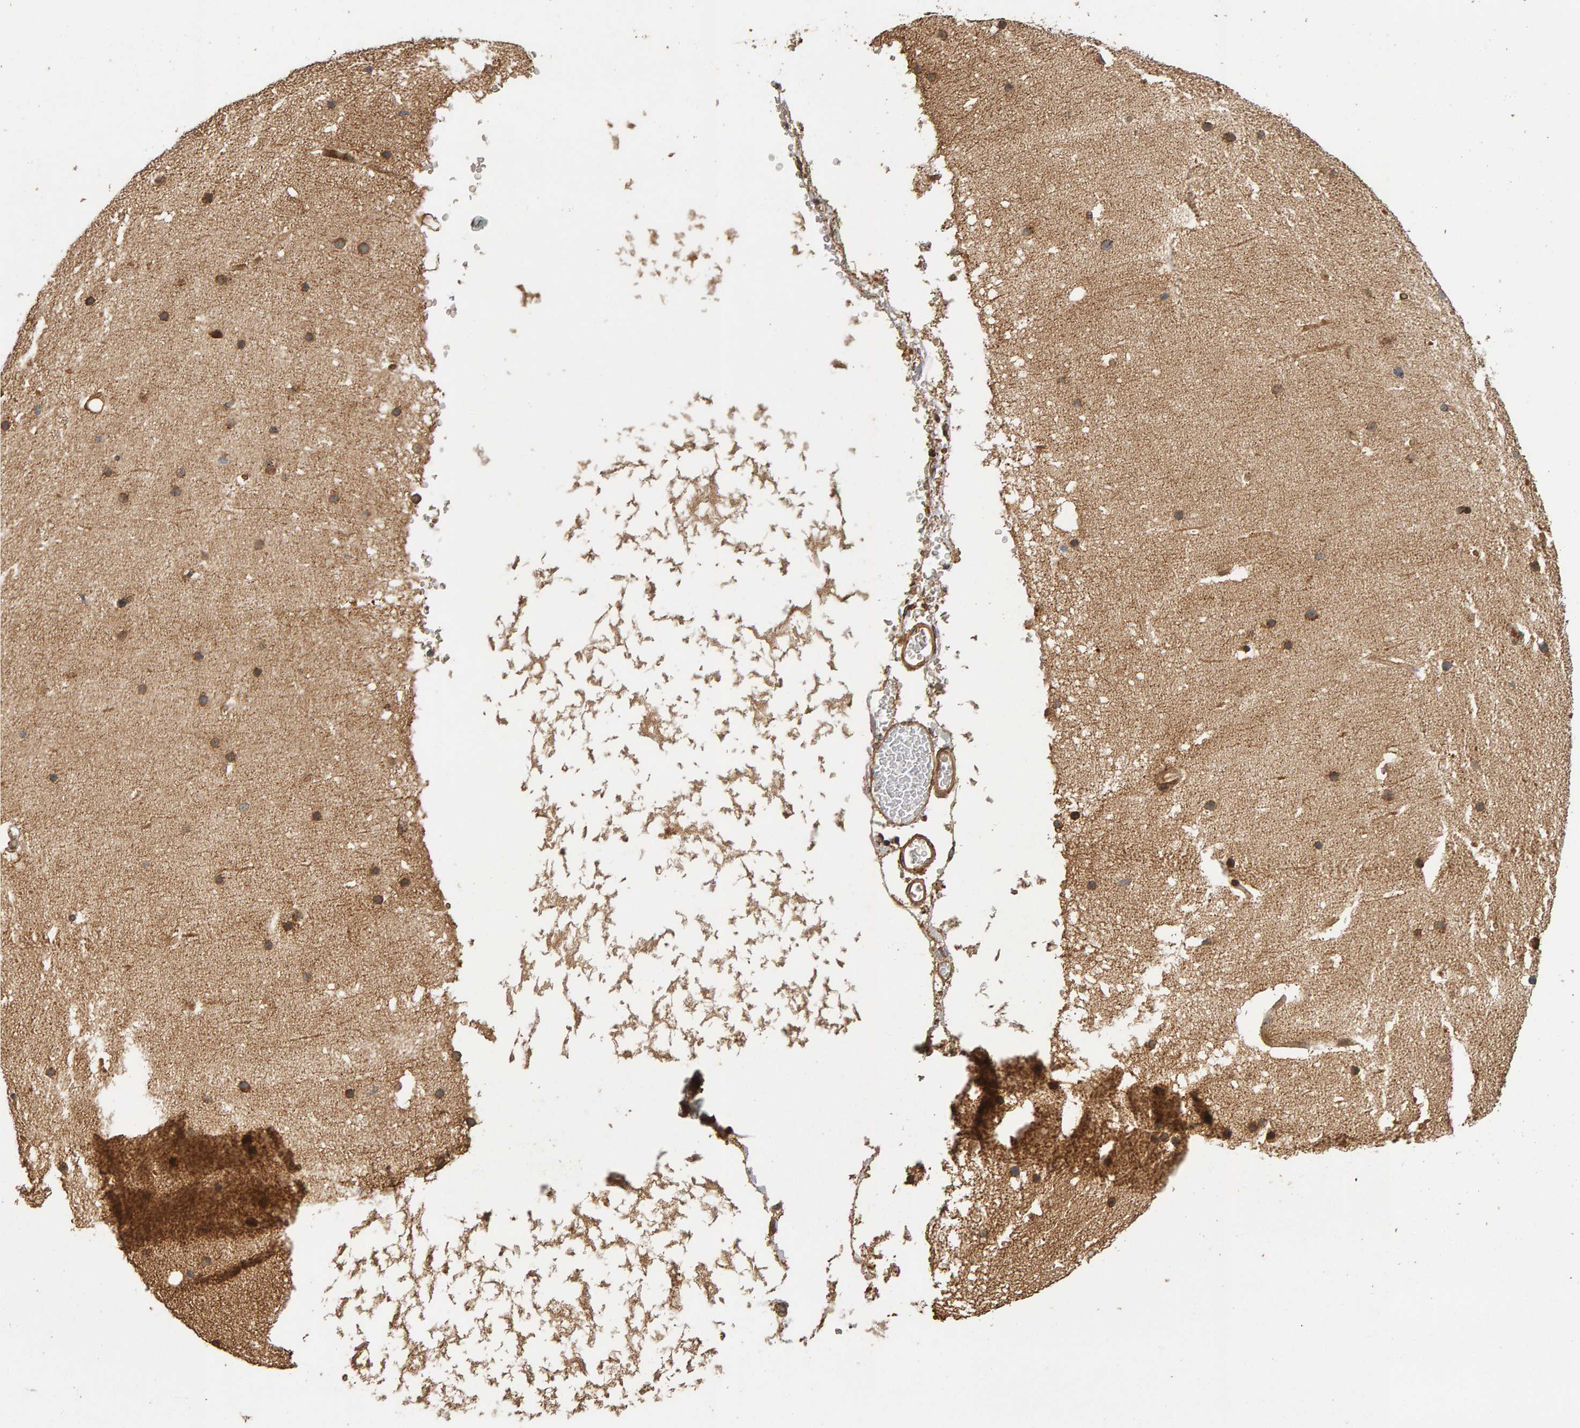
{"staining": {"intensity": "moderate", "quantity": ">75%", "location": "cytoplasmic/membranous"}, "tissue": "cerebellum", "cell_type": "Cells in granular layer", "image_type": "normal", "snomed": [{"axis": "morphology", "description": "Normal tissue, NOS"}, {"axis": "topography", "description": "Cerebellum"}], "caption": "Immunohistochemical staining of unremarkable human cerebellum displays >75% levels of moderate cytoplasmic/membranous protein positivity in approximately >75% of cells in granular layer. The staining was performed using DAB (3,3'-diaminobenzidine), with brown indicating positive protein expression. Nuclei are stained blue with hematoxylin.", "gene": "ZFAND1", "patient": {"sex": "male", "age": 57}}